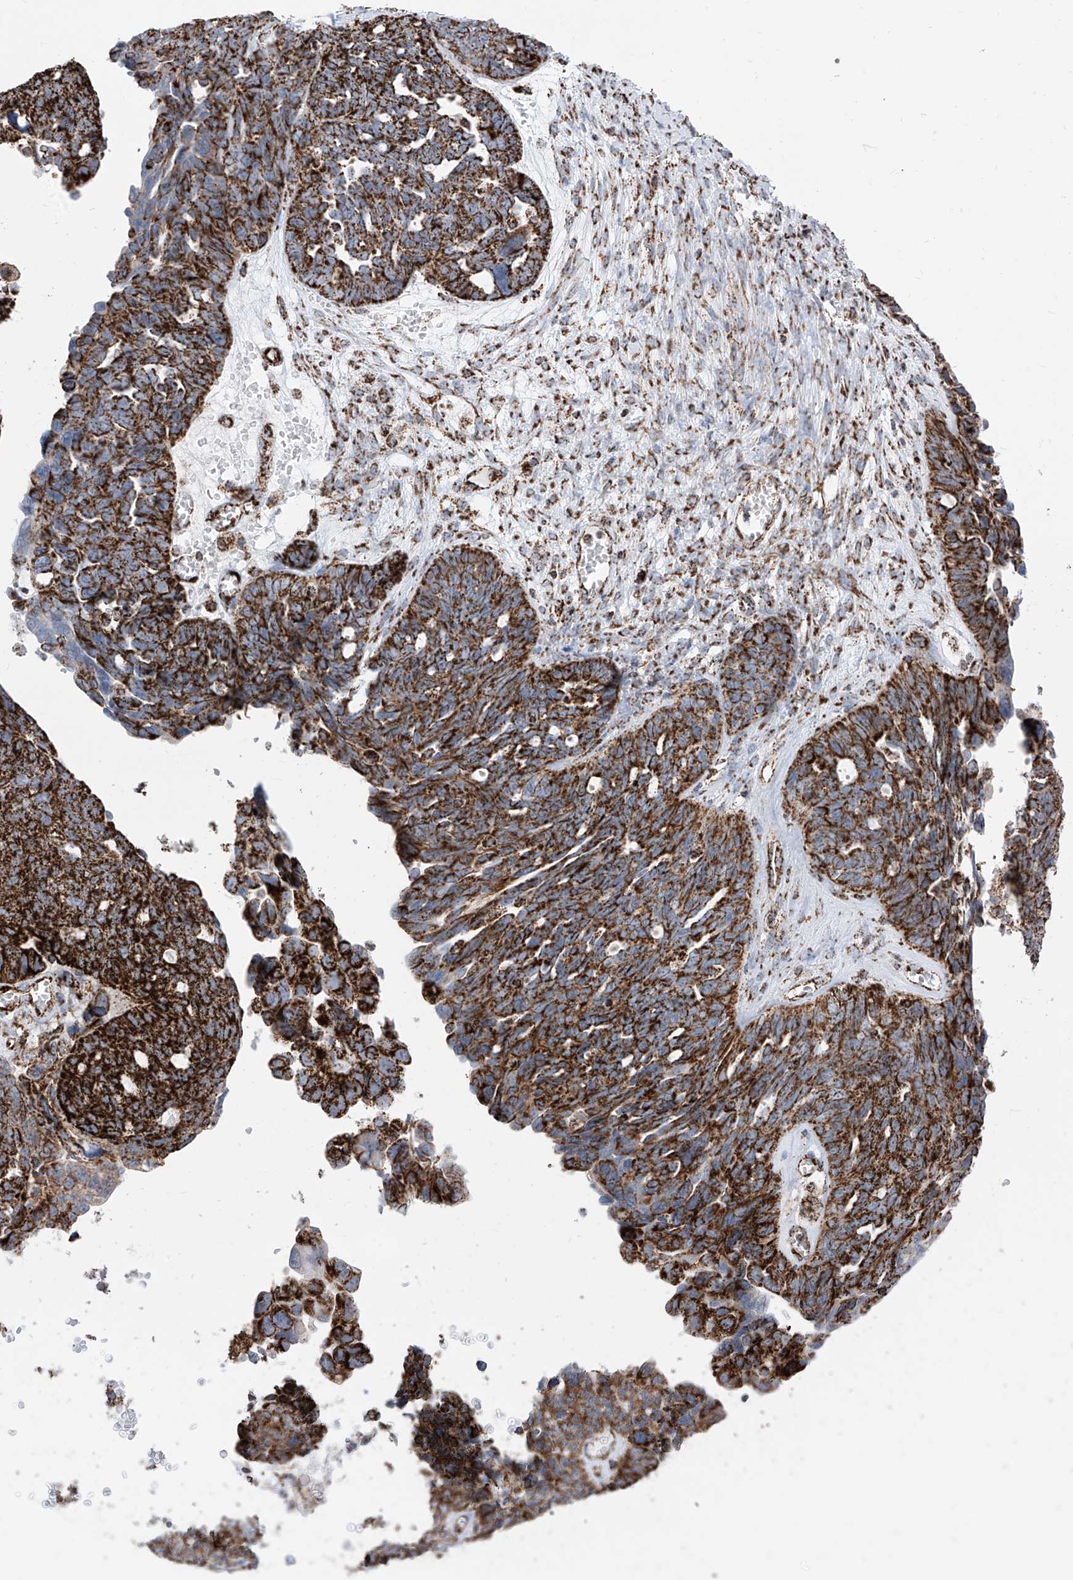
{"staining": {"intensity": "strong", "quantity": ">75%", "location": "cytoplasmic/membranous"}, "tissue": "ovarian cancer", "cell_type": "Tumor cells", "image_type": "cancer", "snomed": [{"axis": "morphology", "description": "Cystadenocarcinoma, serous, NOS"}, {"axis": "topography", "description": "Ovary"}], "caption": "Strong cytoplasmic/membranous expression is present in approximately >75% of tumor cells in ovarian serous cystadenocarcinoma.", "gene": "COX5B", "patient": {"sex": "female", "age": 79}}